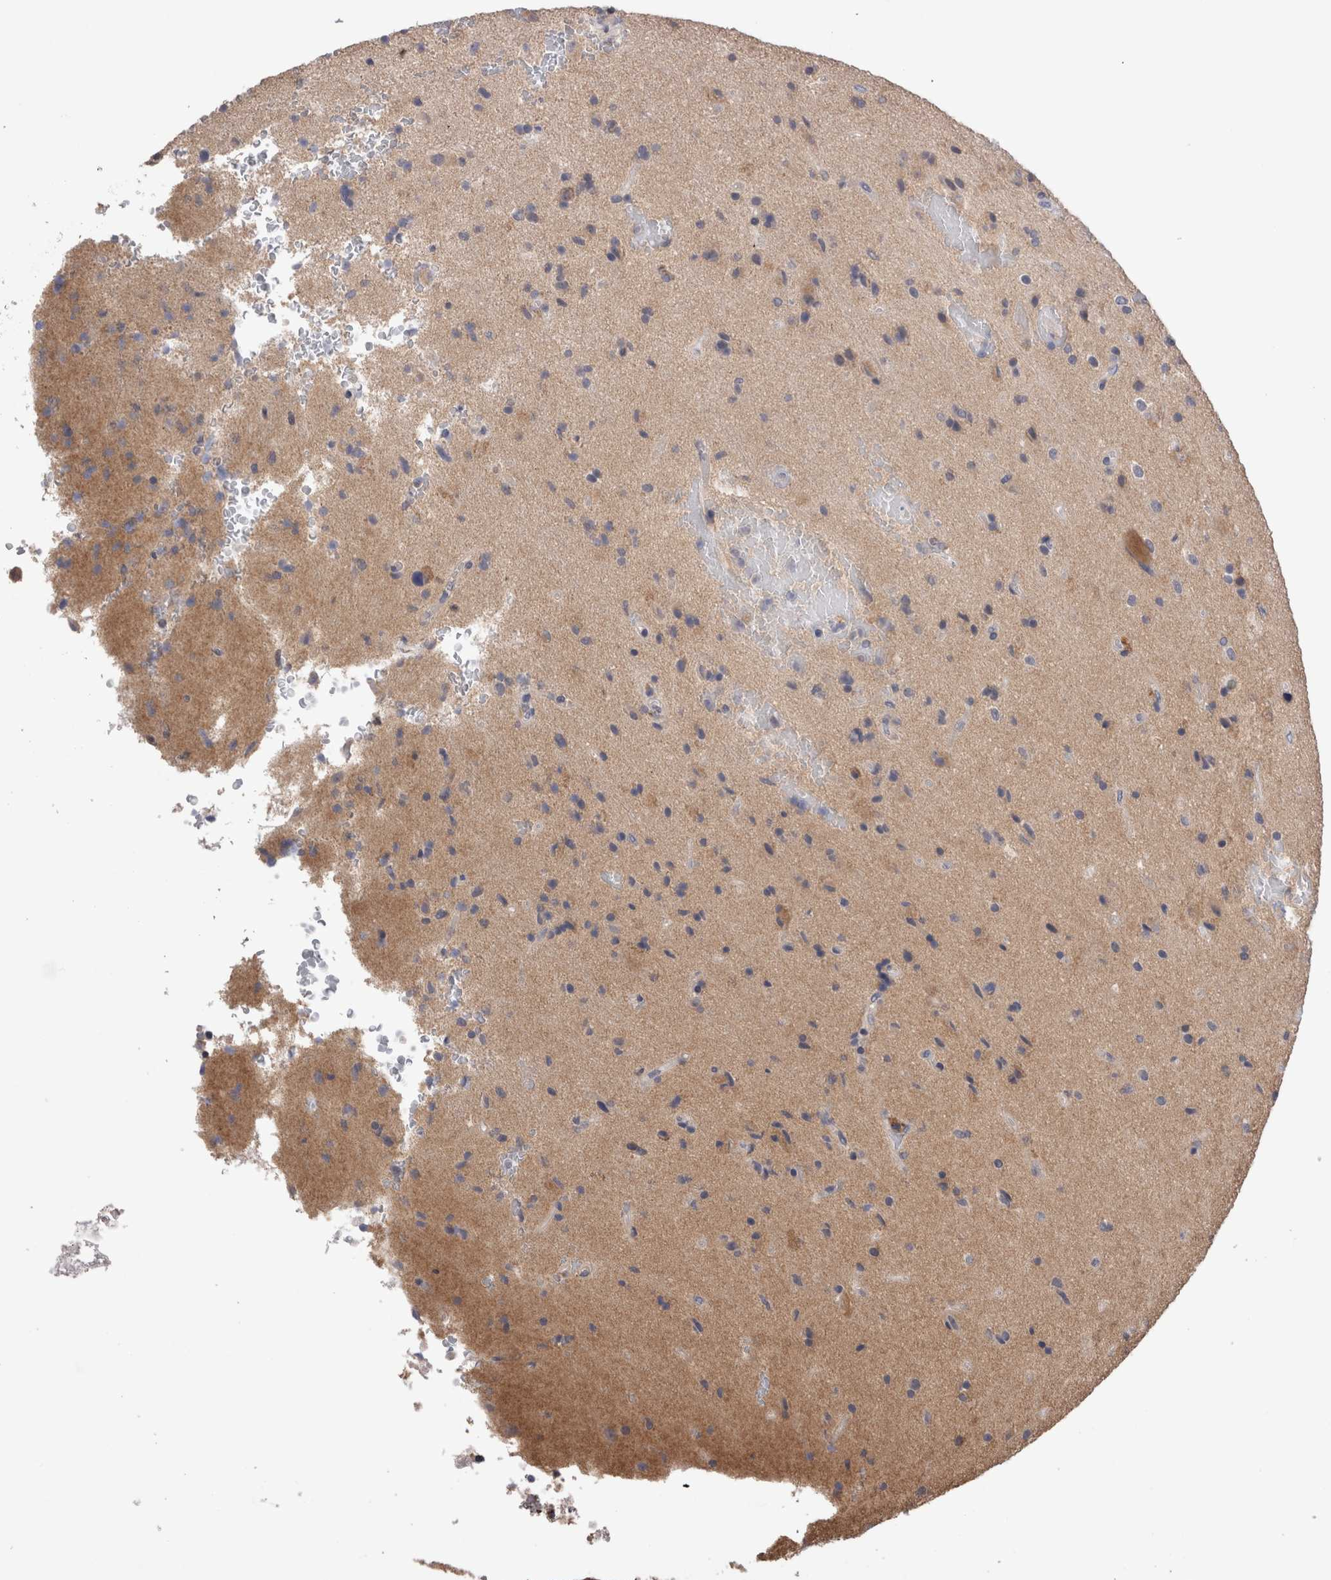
{"staining": {"intensity": "weak", "quantity": "<25%", "location": "cytoplasmic/membranous"}, "tissue": "glioma", "cell_type": "Tumor cells", "image_type": "cancer", "snomed": [{"axis": "morphology", "description": "Glioma, malignant, High grade"}, {"axis": "topography", "description": "Brain"}], "caption": "A histopathology image of human malignant glioma (high-grade) is negative for staining in tumor cells.", "gene": "OTOR", "patient": {"sex": "male", "age": 72}}